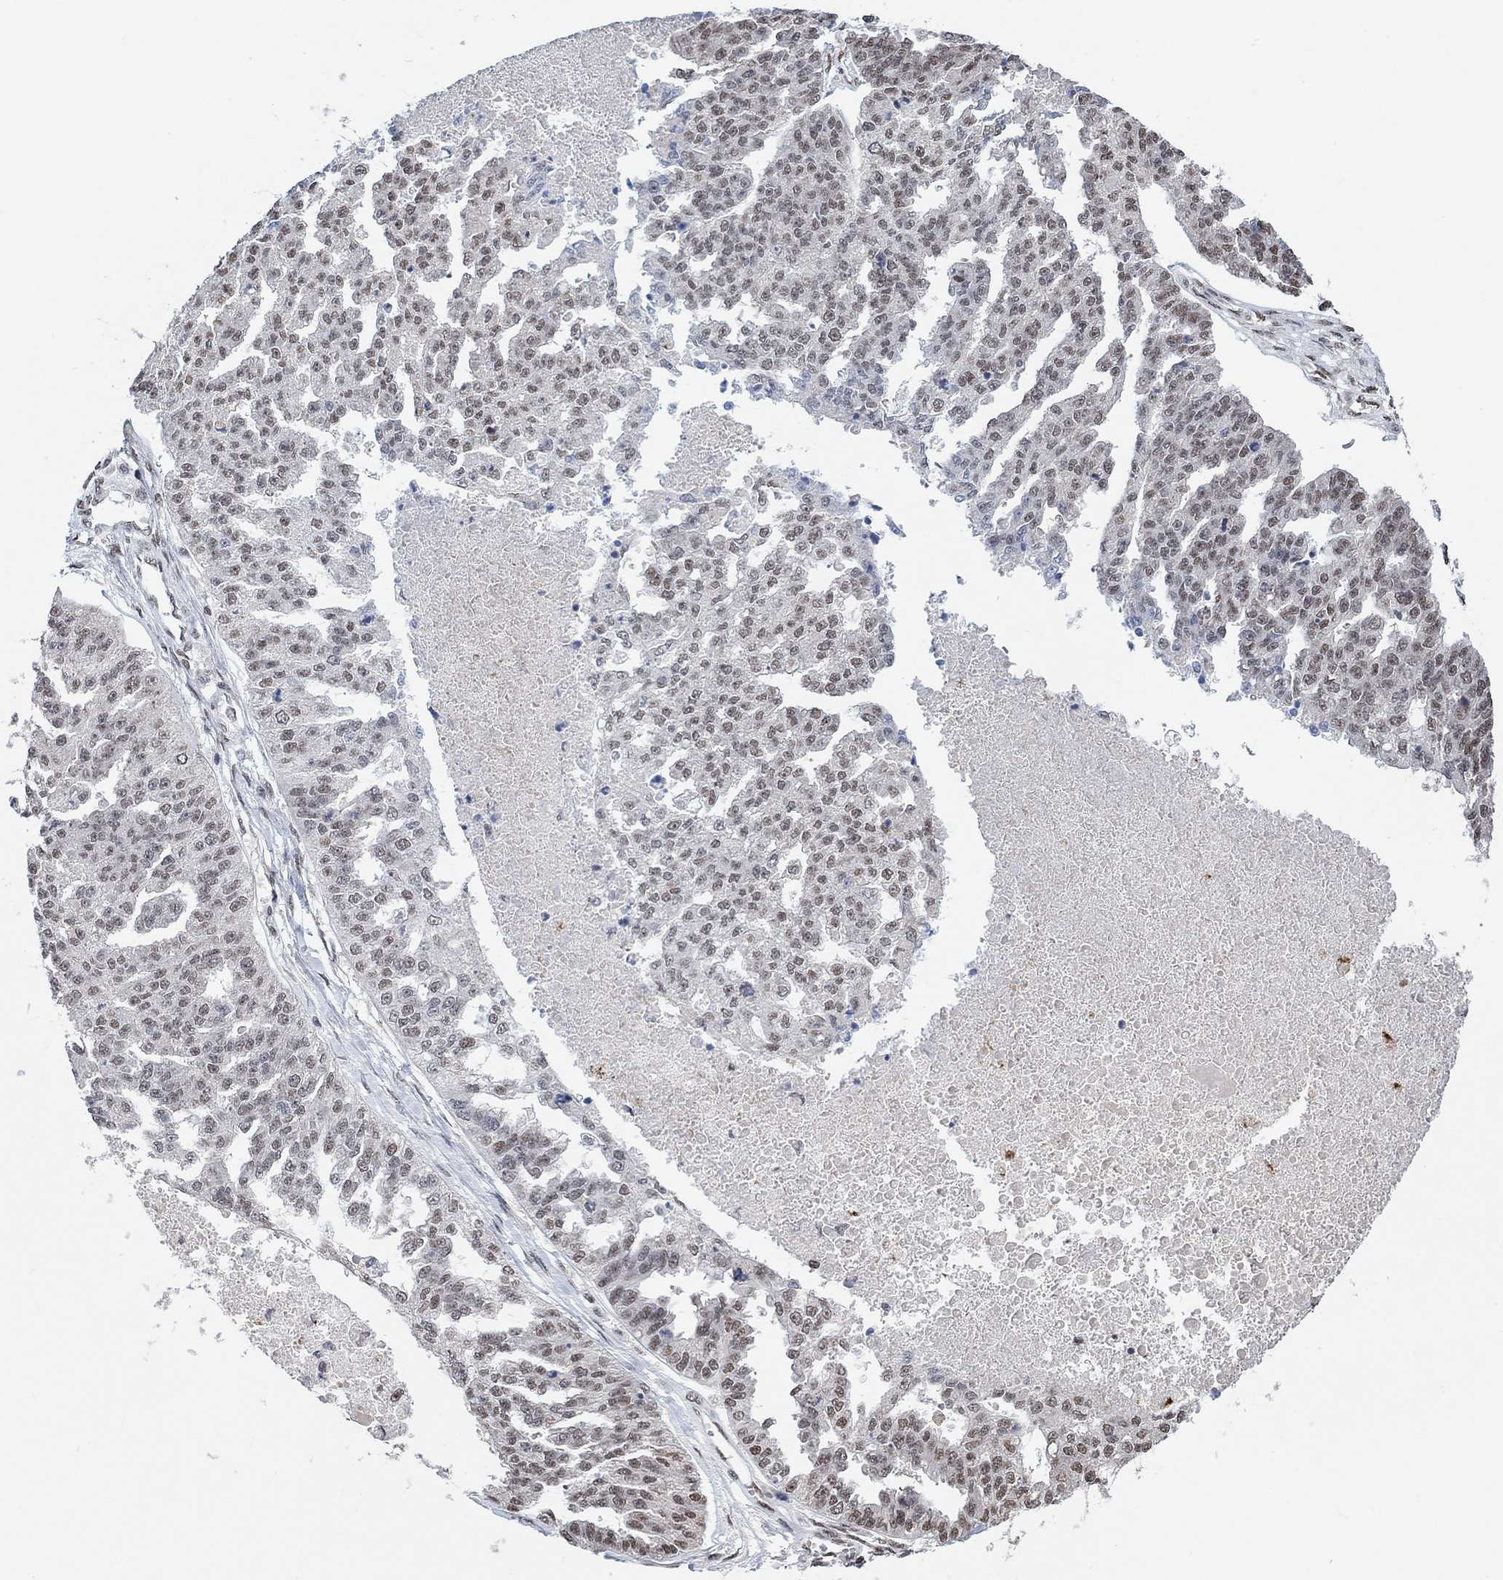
{"staining": {"intensity": "moderate", "quantity": "<25%", "location": "nuclear"}, "tissue": "ovarian cancer", "cell_type": "Tumor cells", "image_type": "cancer", "snomed": [{"axis": "morphology", "description": "Cystadenocarcinoma, serous, NOS"}, {"axis": "topography", "description": "Ovary"}], "caption": "This histopathology image exhibits immunohistochemistry (IHC) staining of ovarian cancer (serous cystadenocarcinoma), with low moderate nuclear expression in about <25% of tumor cells.", "gene": "USP39", "patient": {"sex": "female", "age": 58}}